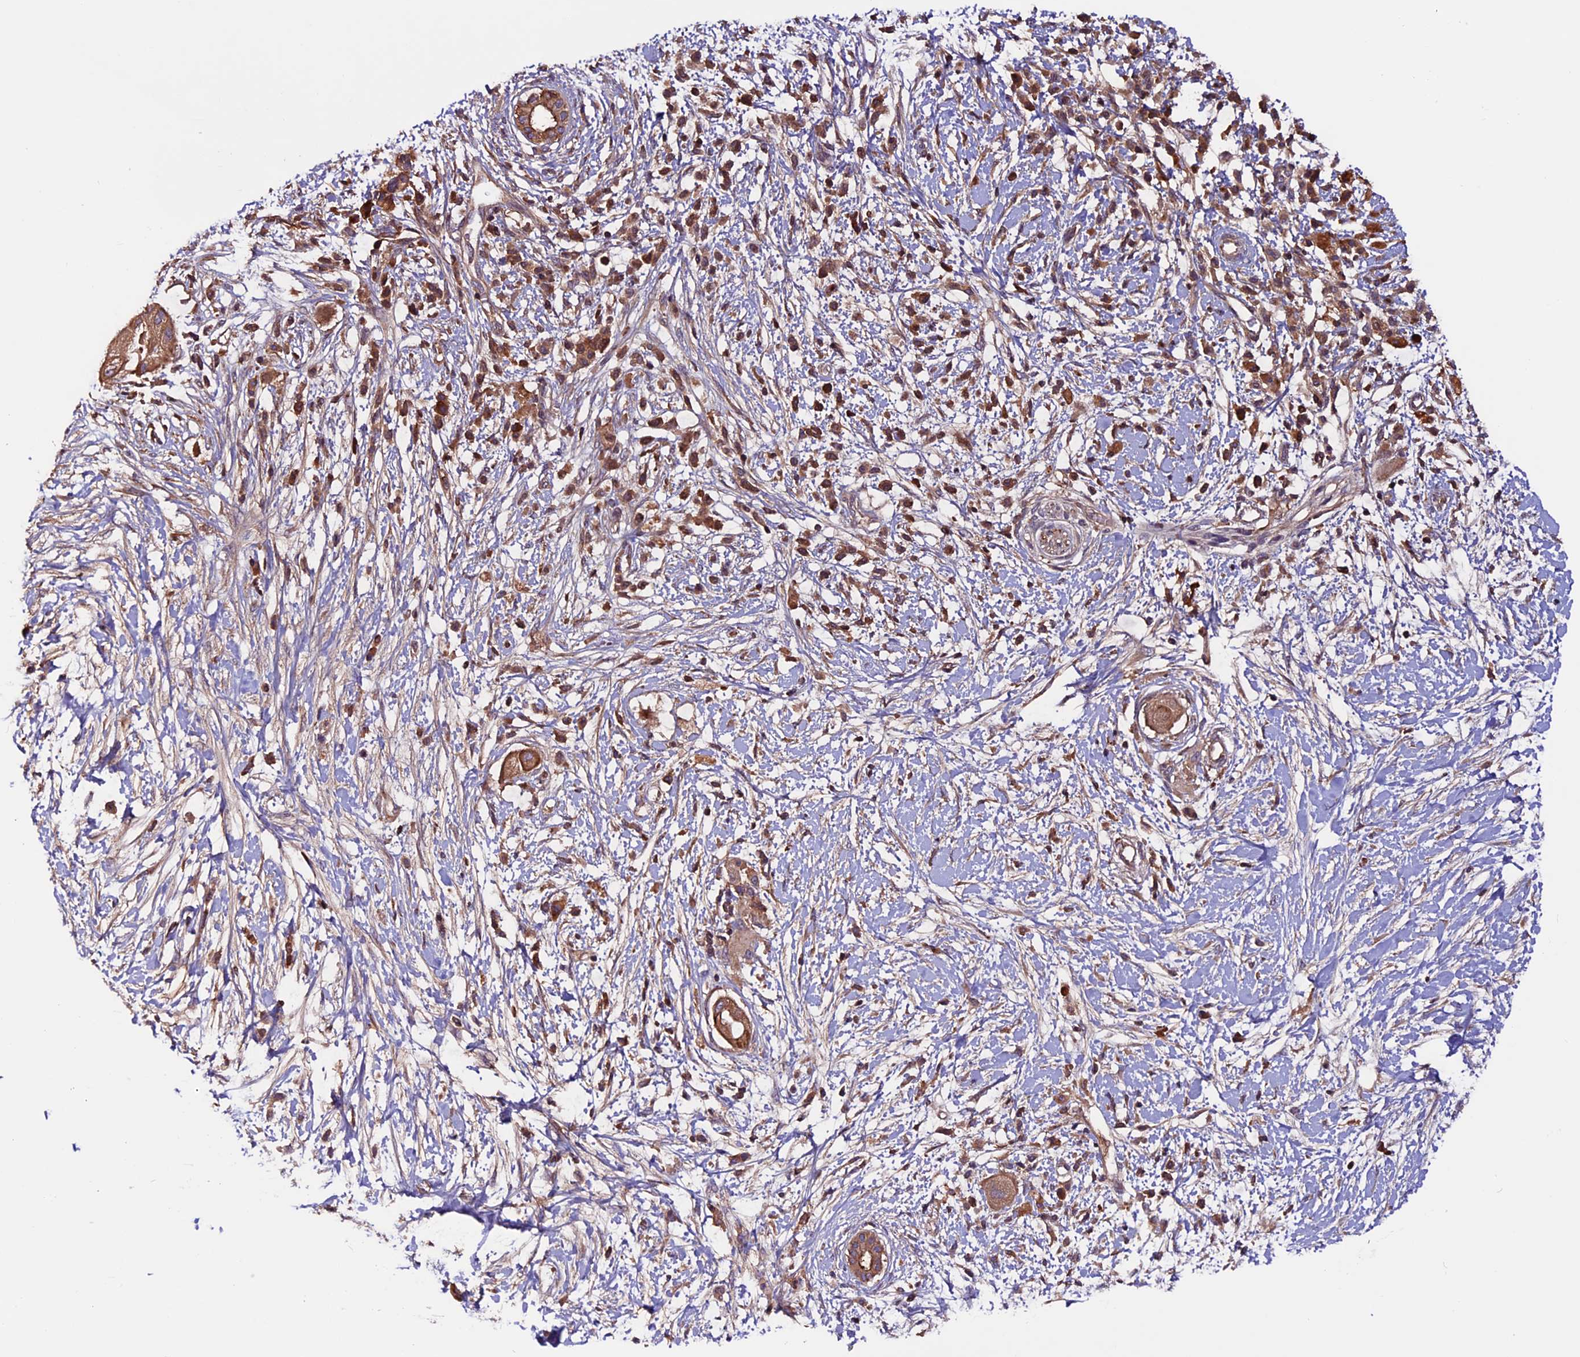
{"staining": {"intensity": "moderate", "quantity": ">75%", "location": "cytoplasmic/membranous"}, "tissue": "pancreatic cancer", "cell_type": "Tumor cells", "image_type": "cancer", "snomed": [{"axis": "morphology", "description": "Adenocarcinoma, NOS"}, {"axis": "topography", "description": "Pancreas"}], "caption": "Immunohistochemistry (IHC) (DAB (3,3'-diaminobenzidine)) staining of pancreatic cancer (adenocarcinoma) reveals moderate cytoplasmic/membranous protein positivity in approximately >75% of tumor cells.", "gene": "ZNF598", "patient": {"sex": "male", "age": 68}}